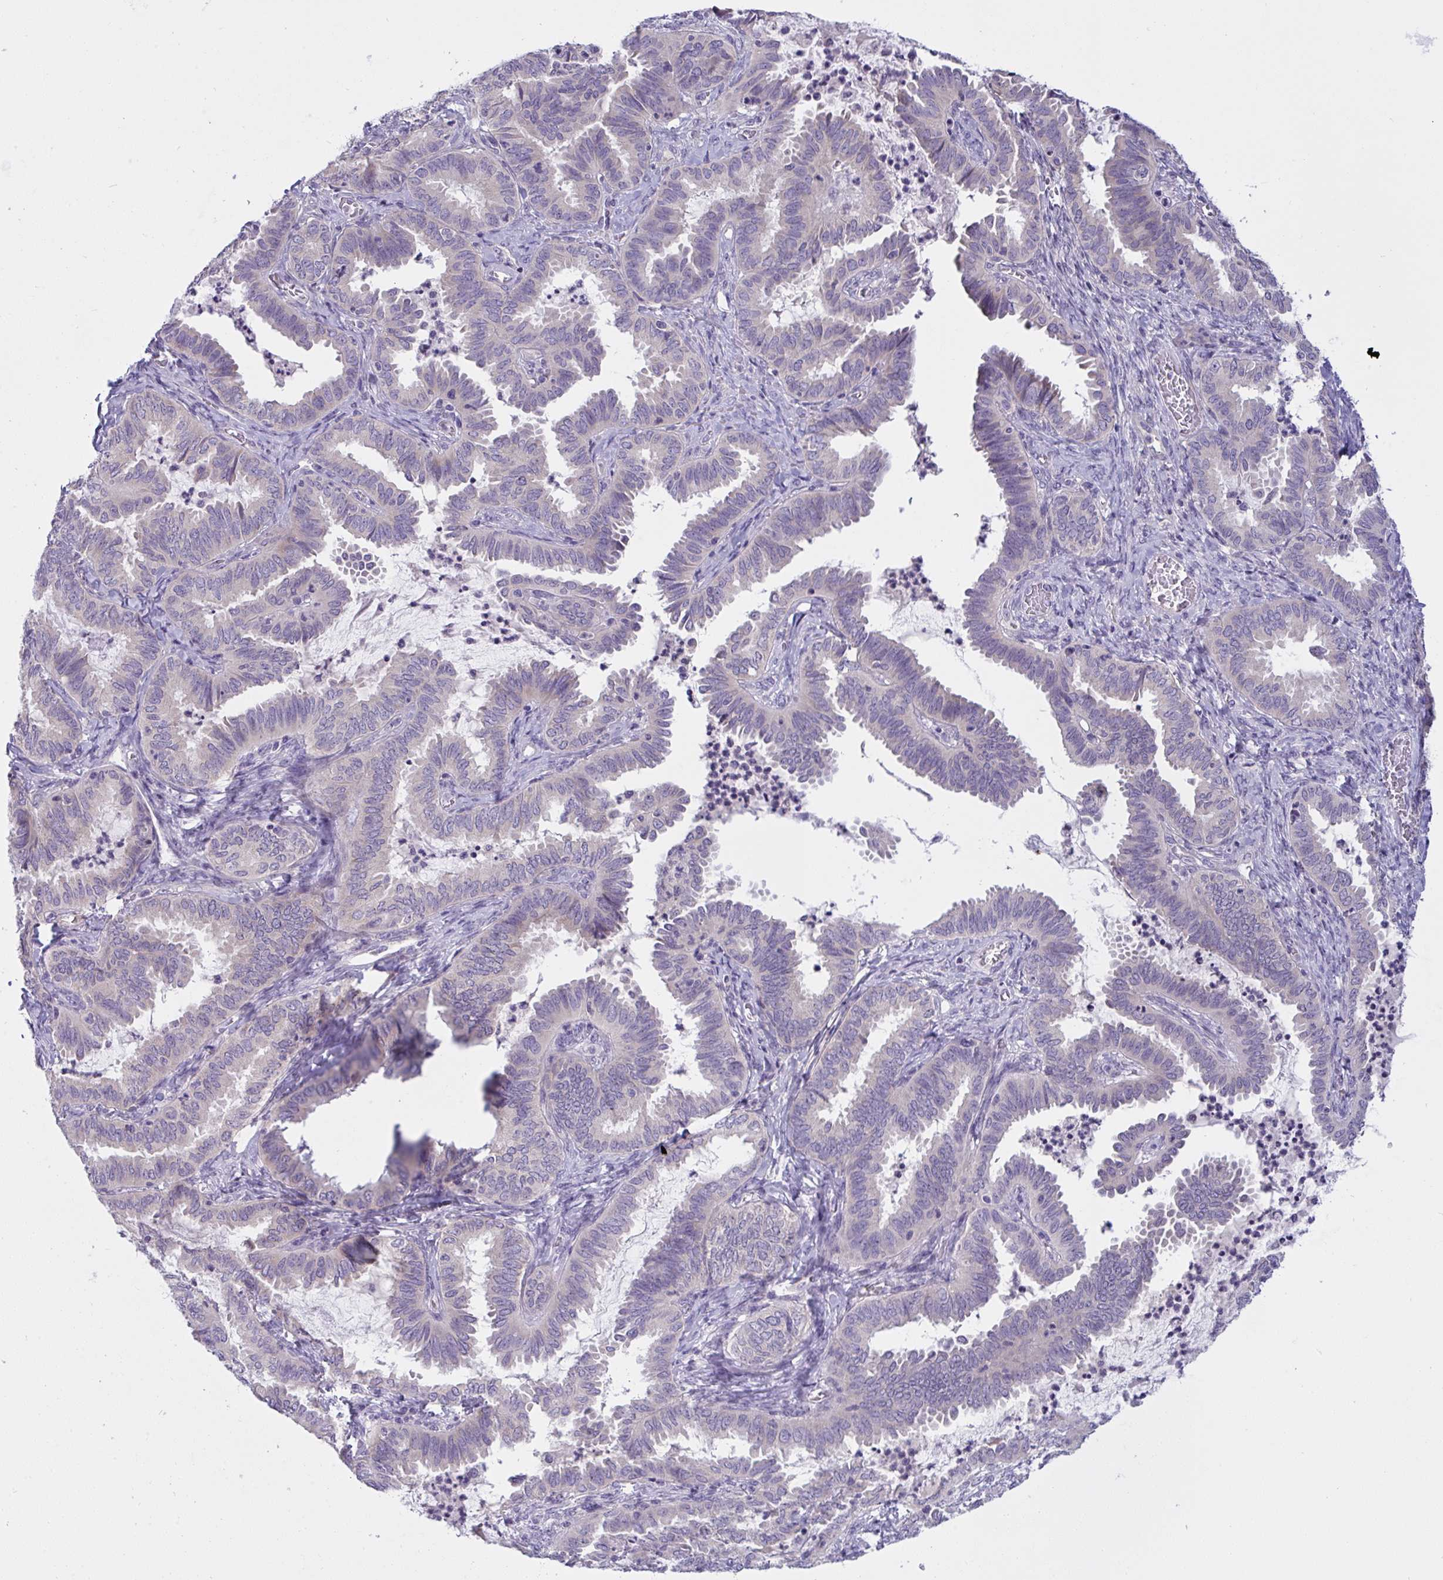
{"staining": {"intensity": "negative", "quantity": "none", "location": "none"}, "tissue": "ovarian cancer", "cell_type": "Tumor cells", "image_type": "cancer", "snomed": [{"axis": "morphology", "description": "Carcinoma, endometroid"}, {"axis": "topography", "description": "Ovary"}], "caption": "Endometroid carcinoma (ovarian) was stained to show a protein in brown. There is no significant staining in tumor cells.", "gene": "TMEM41A", "patient": {"sex": "female", "age": 70}}